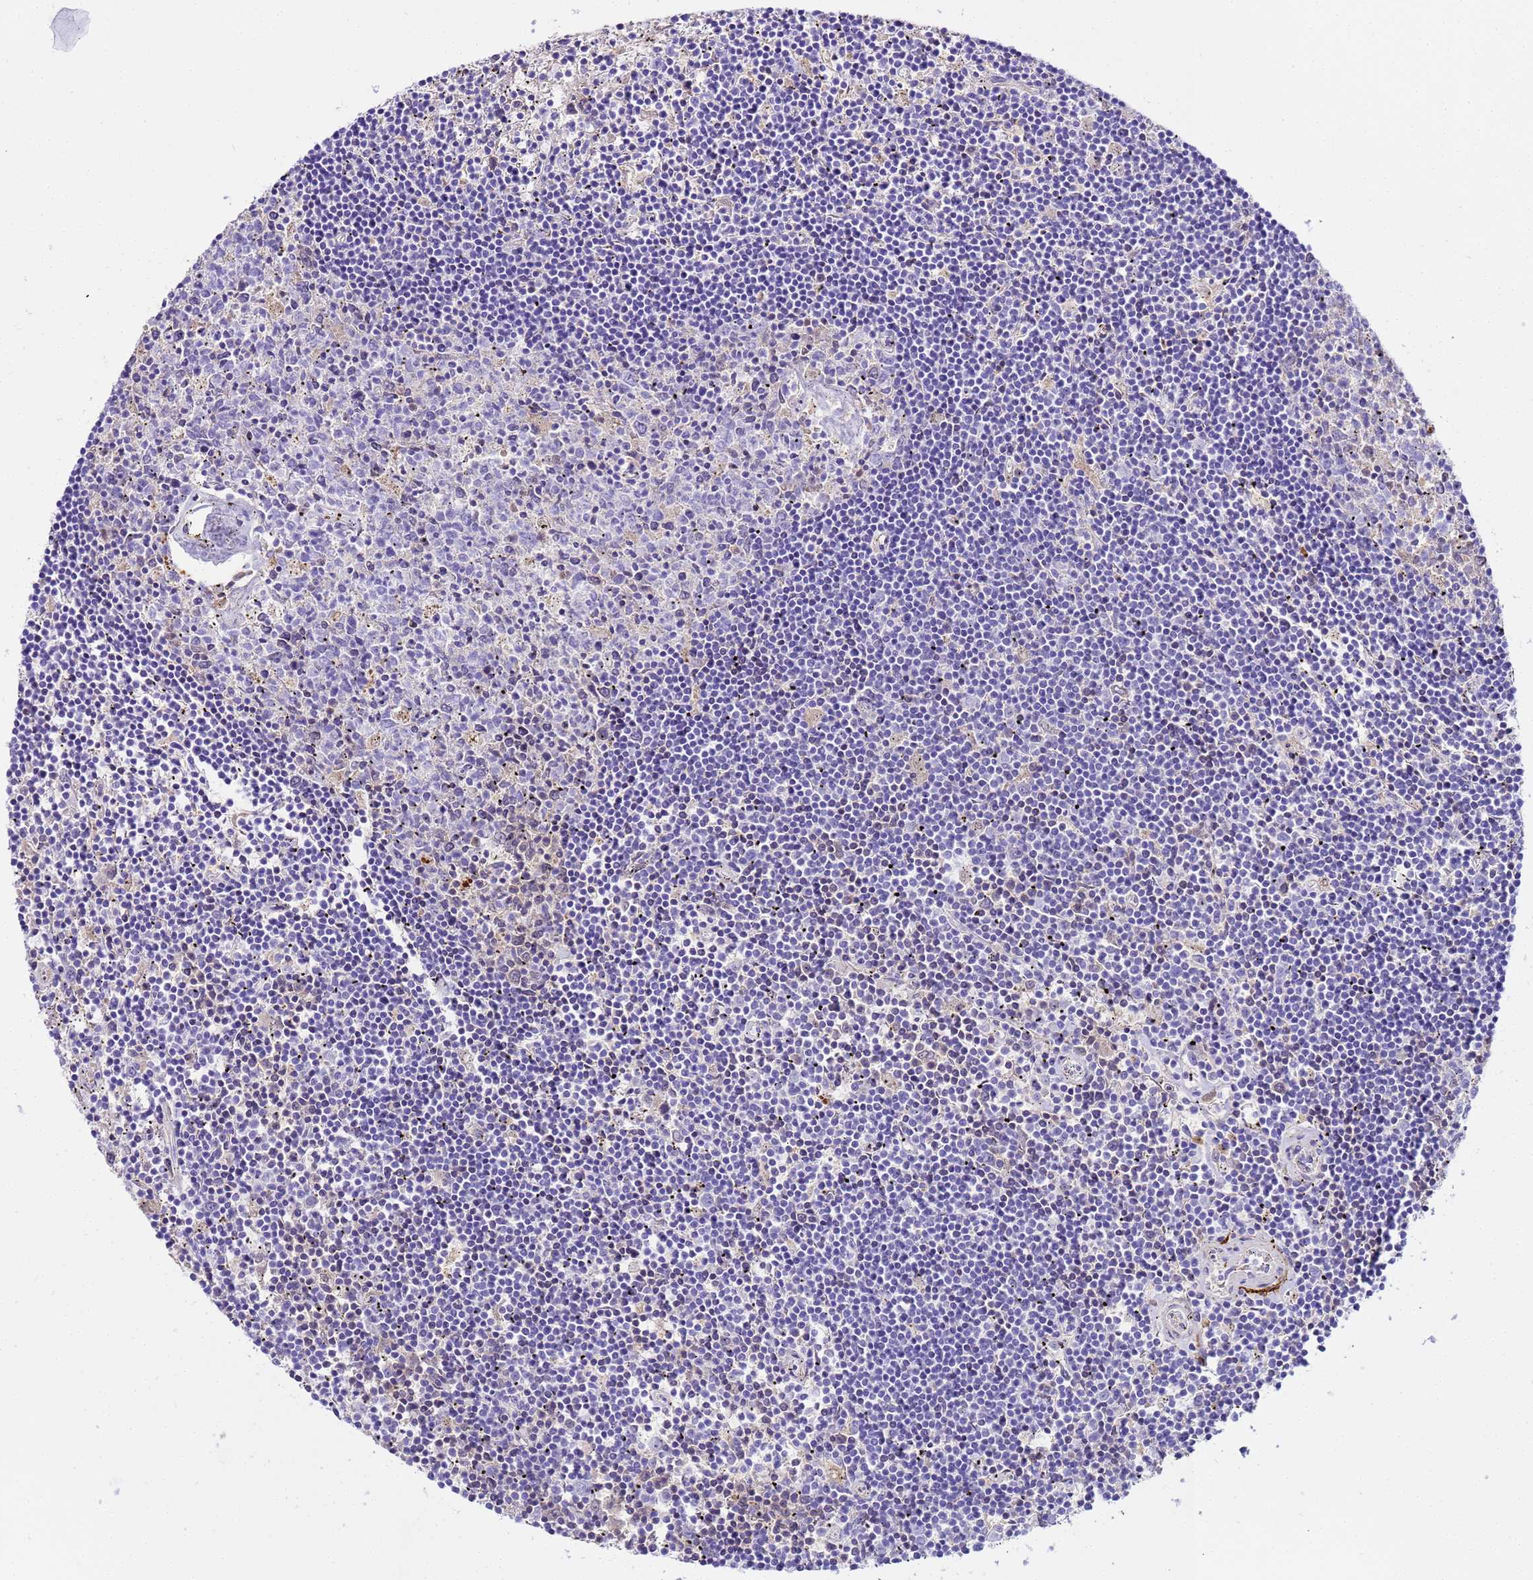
{"staining": {"intensity": "negative", "quantity": "none", "location": "none"}, "tissue": "lymphoma", "cell_type": "Tumor cells", "image_type": "cancer", "snomed": [{"axis": "morphology", "description": "Malignant lymphoma, non-Hodgkin's type, Low grade"}, {"axis": "topography", "description": "Spleen"}], "caption": "A high-resolution photomicrograph shows IHC staining of low-grade malignant lymphoma, non-Hodgkin's type, which shows no significant staining in tumor cells.", "gene": "CFHR2", "patient": {"sex": "male", "age": 76}}